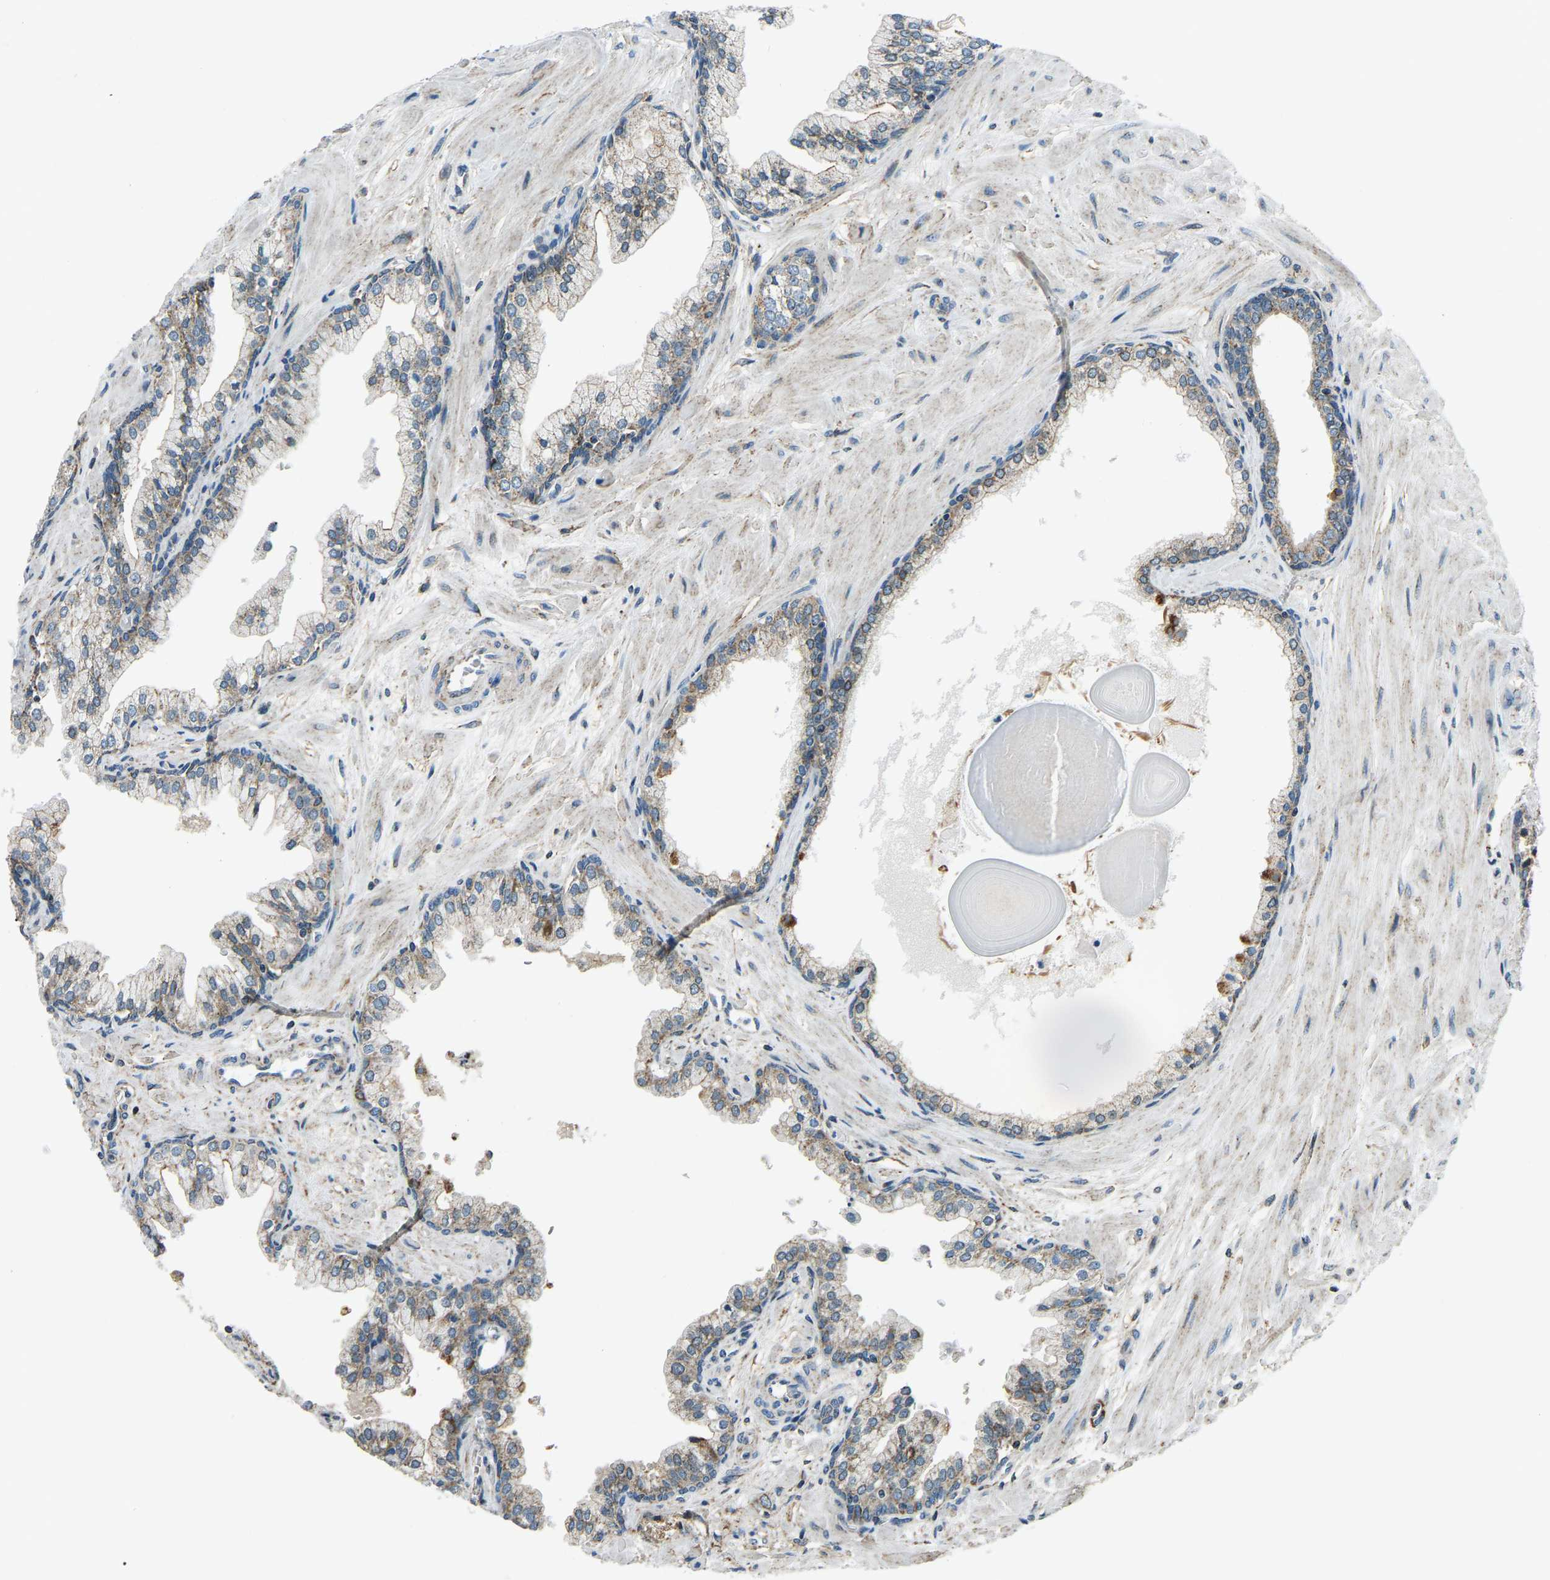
{"staining": {"intensity": "weak", "quantity": "25%-75%", "location": "cytoplasmic/membranous"}, "tissue": "prostate cancer", "cell_type": "Tumor cells", "image_type": "cancer", "snomed": [{"axis": "morphology", "description": "Adenocarcinoma, Low grade"}, {"axis": "topography", "description": "Prostate"}], "caption": "About 25%-75% of tumor cells in prostate cancer show weak cytoplasmic/membranous protein positivity as visualized by brown immunohistochemical staining.", "gene": "RBM33", "patient": {"sex": "male", "age": 53}}